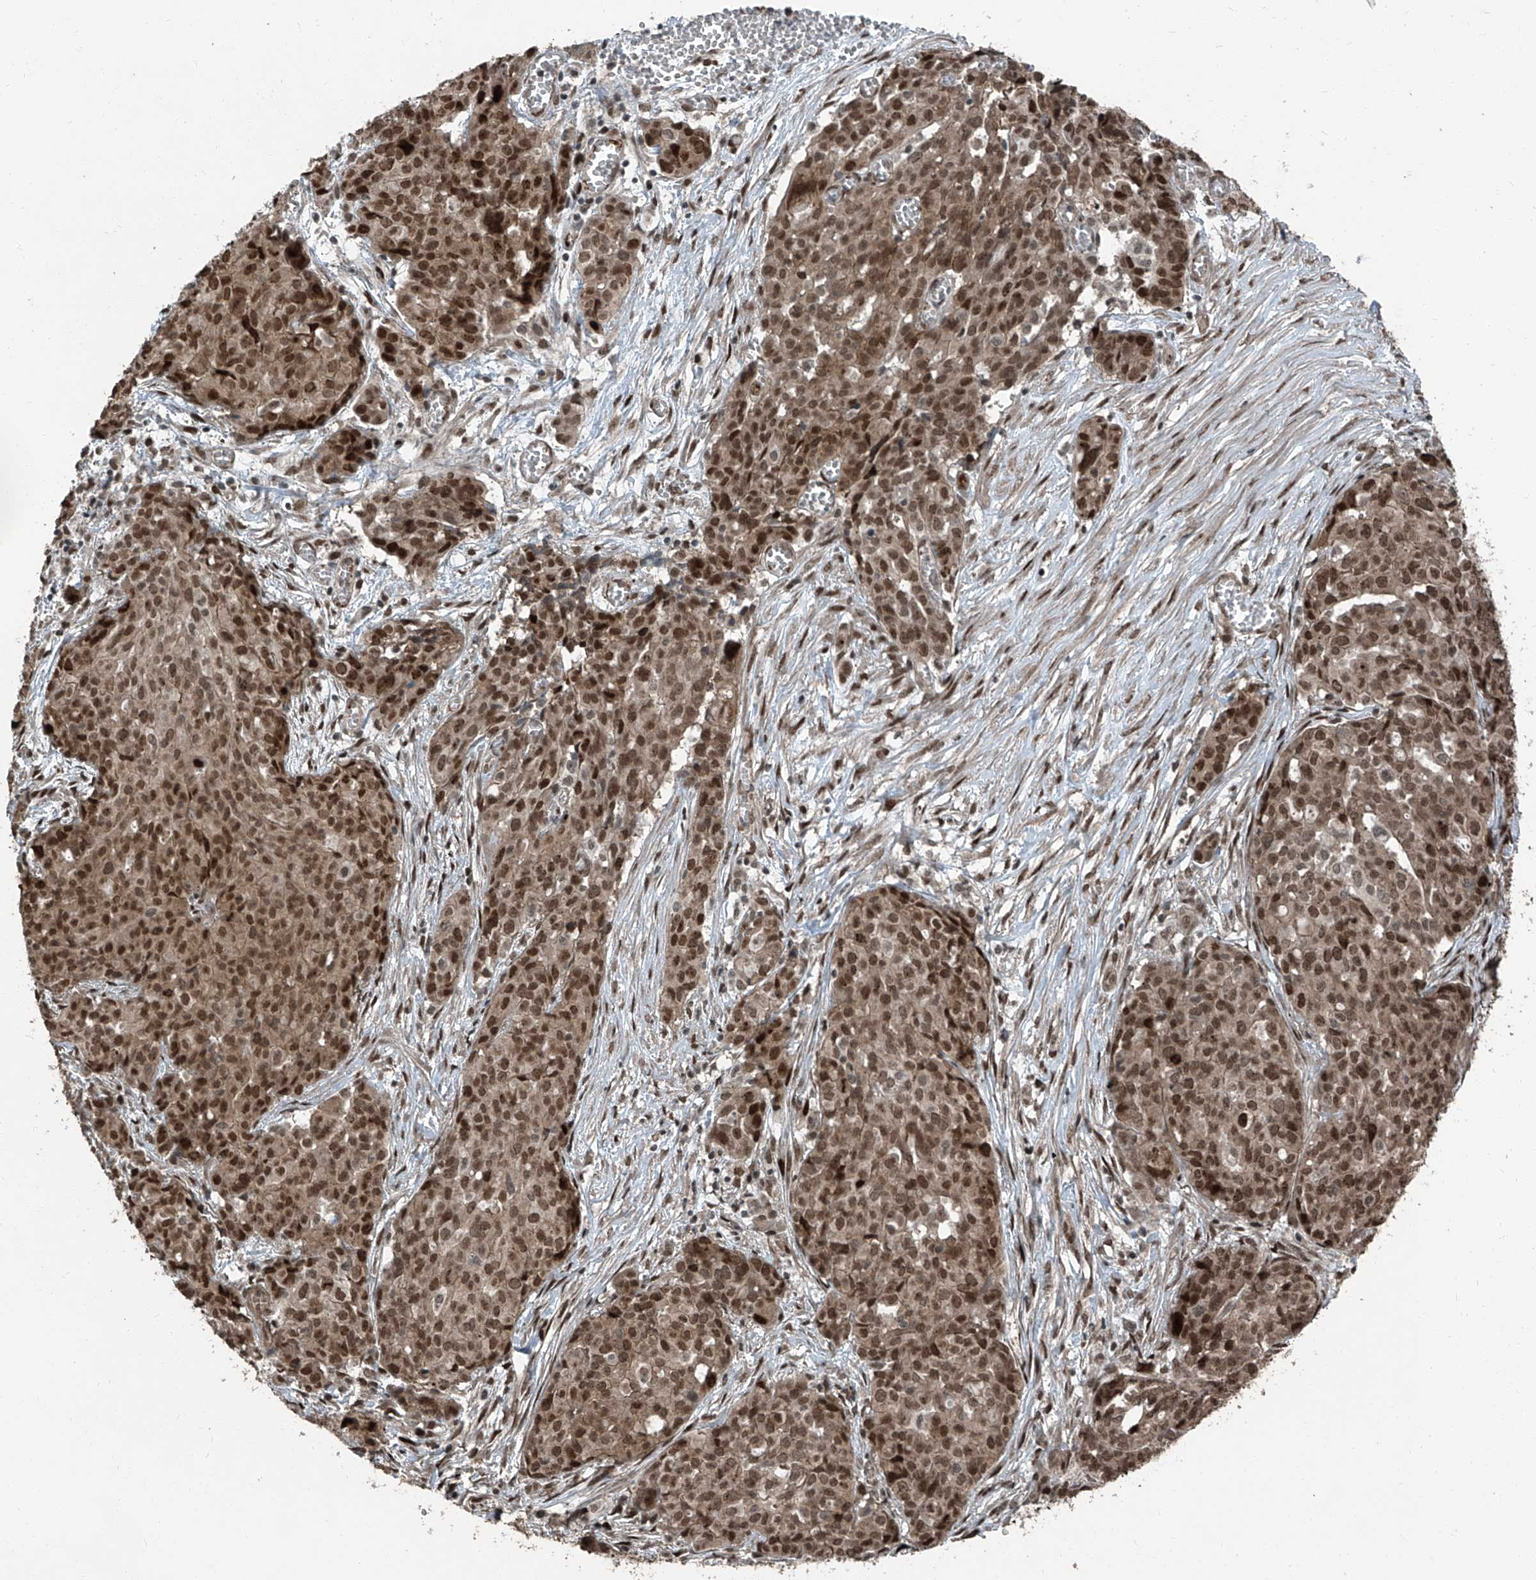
{"staining": {"intensity": "moderate", "quantity": ">75%", "location": "nuclear"}, "tissue": "ovarian cancer", "cell_type": "Tumor cells", "image_type": "cancer", "snomed": [{"axis": "morphology", "description": "Cystadenocarcinoma, serous, NOS"}, {"axis": "topography", "description": "Soft tissue"}, {"axis": "topography", "description": "Ovary"}], "caption": "Moderate nuclear expression is seen in about >75% of tumor cells in ovarian serous cystadenocarcinoma.", "gene": "ZNF570", "patient": {"sex": "female", "age": 57}}